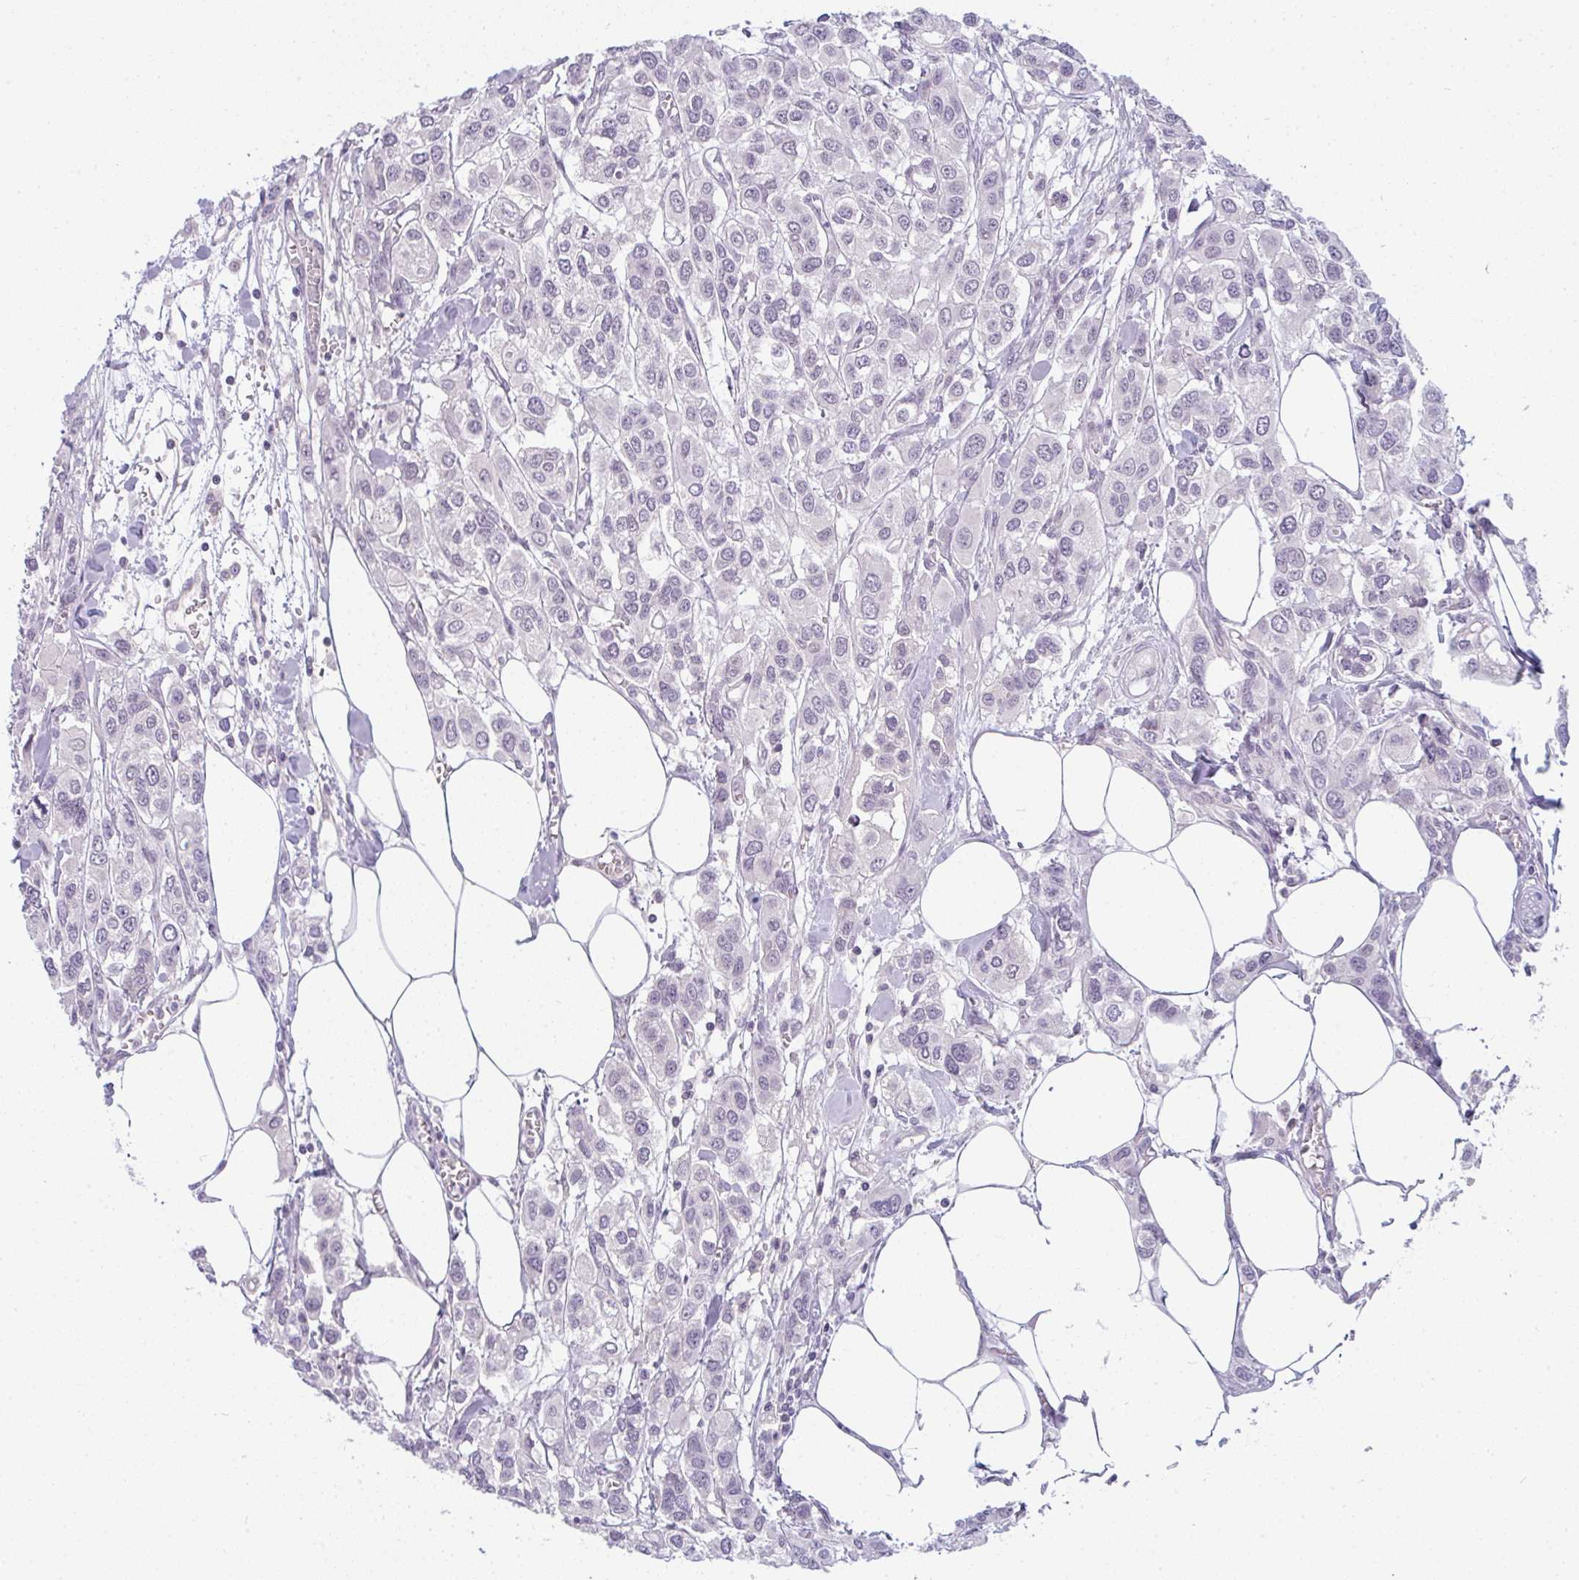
{"staining": {"intensity": "negative", "quantity": "none", "location": "none"}, "tissue": "urothelial cancer", "cell_type": "Tumor cells", "image_type": "cancer", "snomed": [{"axis": "morphology", "description": "Urothelial carcinoma, High grade"}, {"axis": "topography", "description": "Urinary bladder"}], "caption": "Tumor cells are negative for protein expression in human urothelial cancer.", "gene": "PPFIA4", "patient": {"sex": "male", "age": 67}}